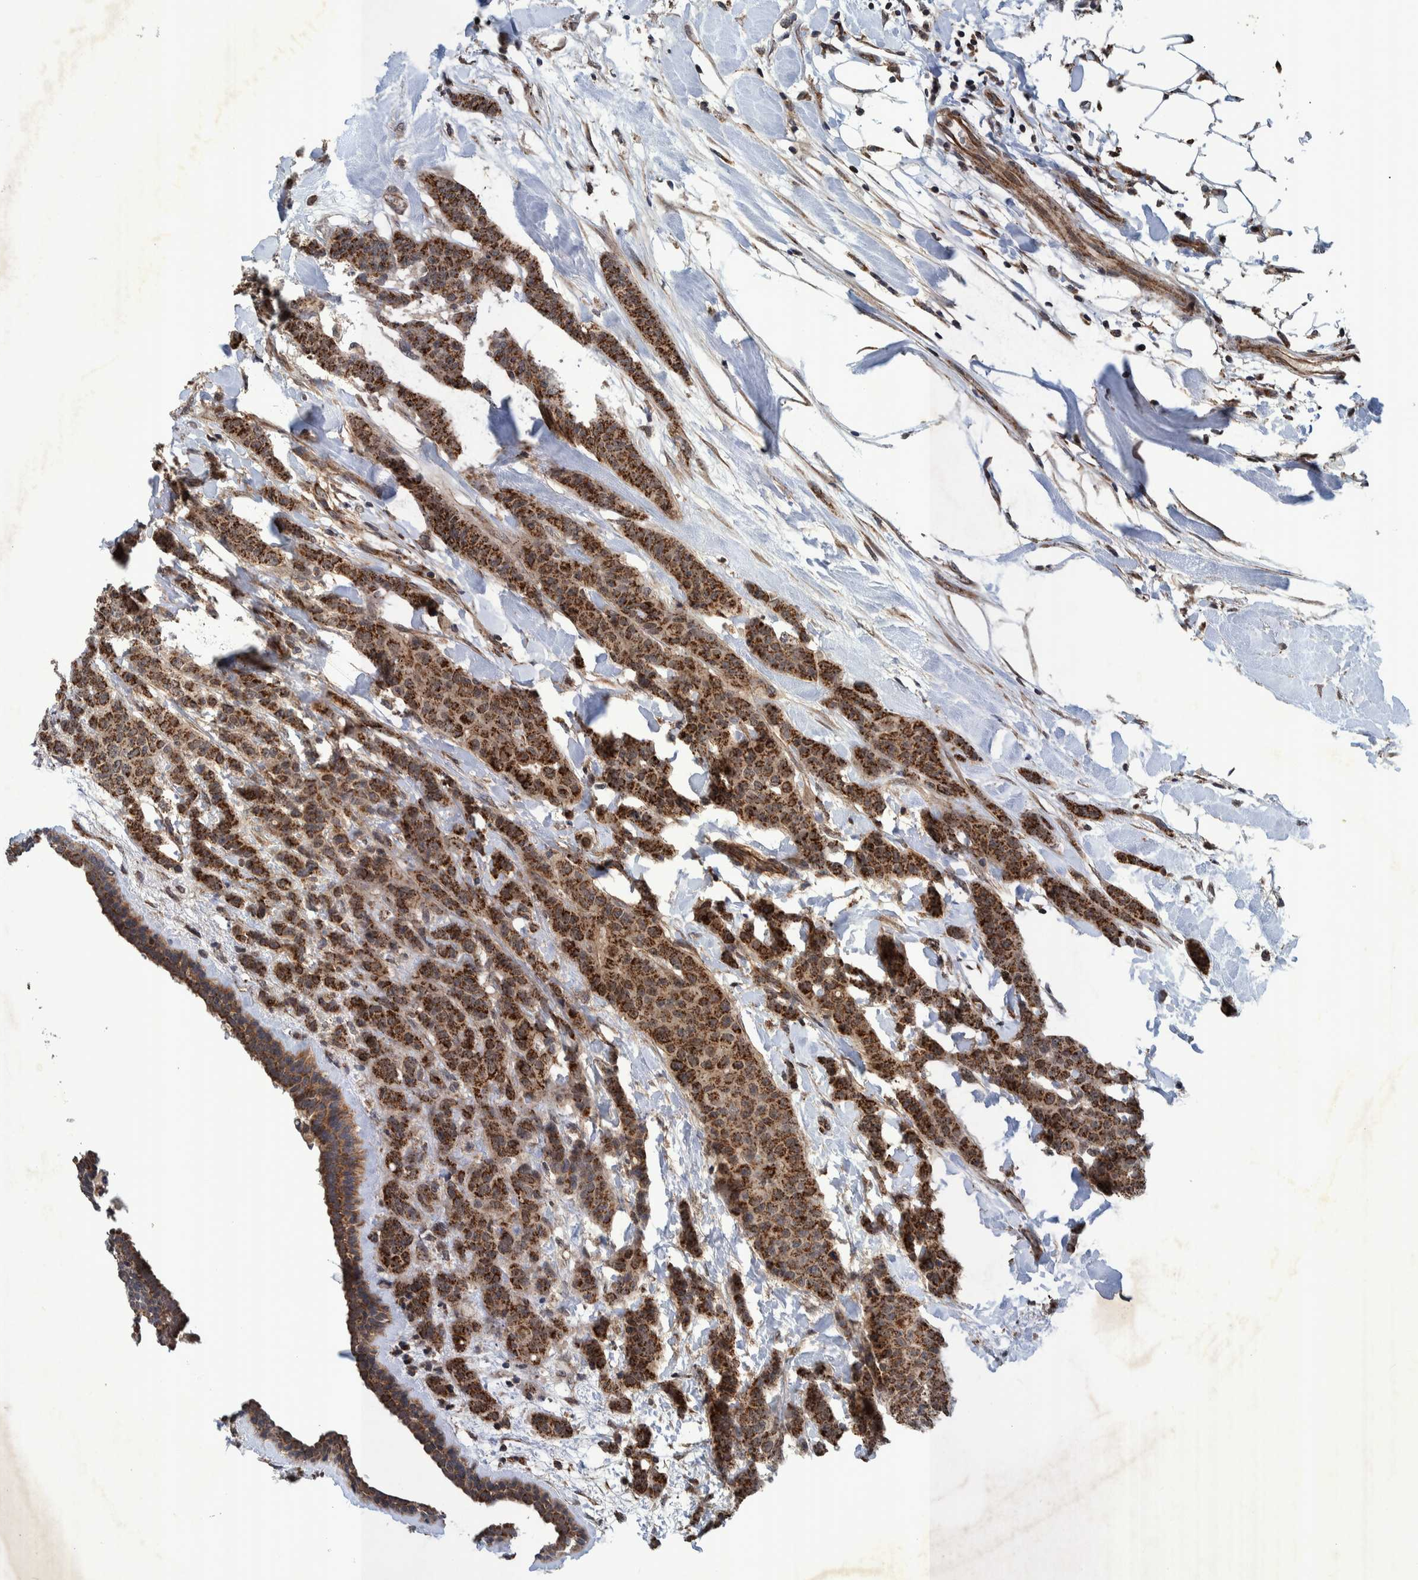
{"staining": {"intensity": "strong", "quantity": ">75%", "location": "cytoplasmic/membranous"}, "tissue": "breast cancer", "cell_type": "Tumor cells", "image_type": "cancer", "snomed": [{"axis": "morphology", "description": "Normal tissue, NOS"}, {"axis": "morphology", "description": "Duct carcinoma"}, {"axis": "topography", "description": "Breast"}], "caption": "Brown immunohistochemical staining in breast cancer displays strong cytoplasmic/membranous positivity in about >75% of tumor cells. Immunohistochemistry (ihc) stains the protein in brown and the nuclei are stained blue.", "gene": "MRPS7", "patient": {"sex": "female", "age": 40}}